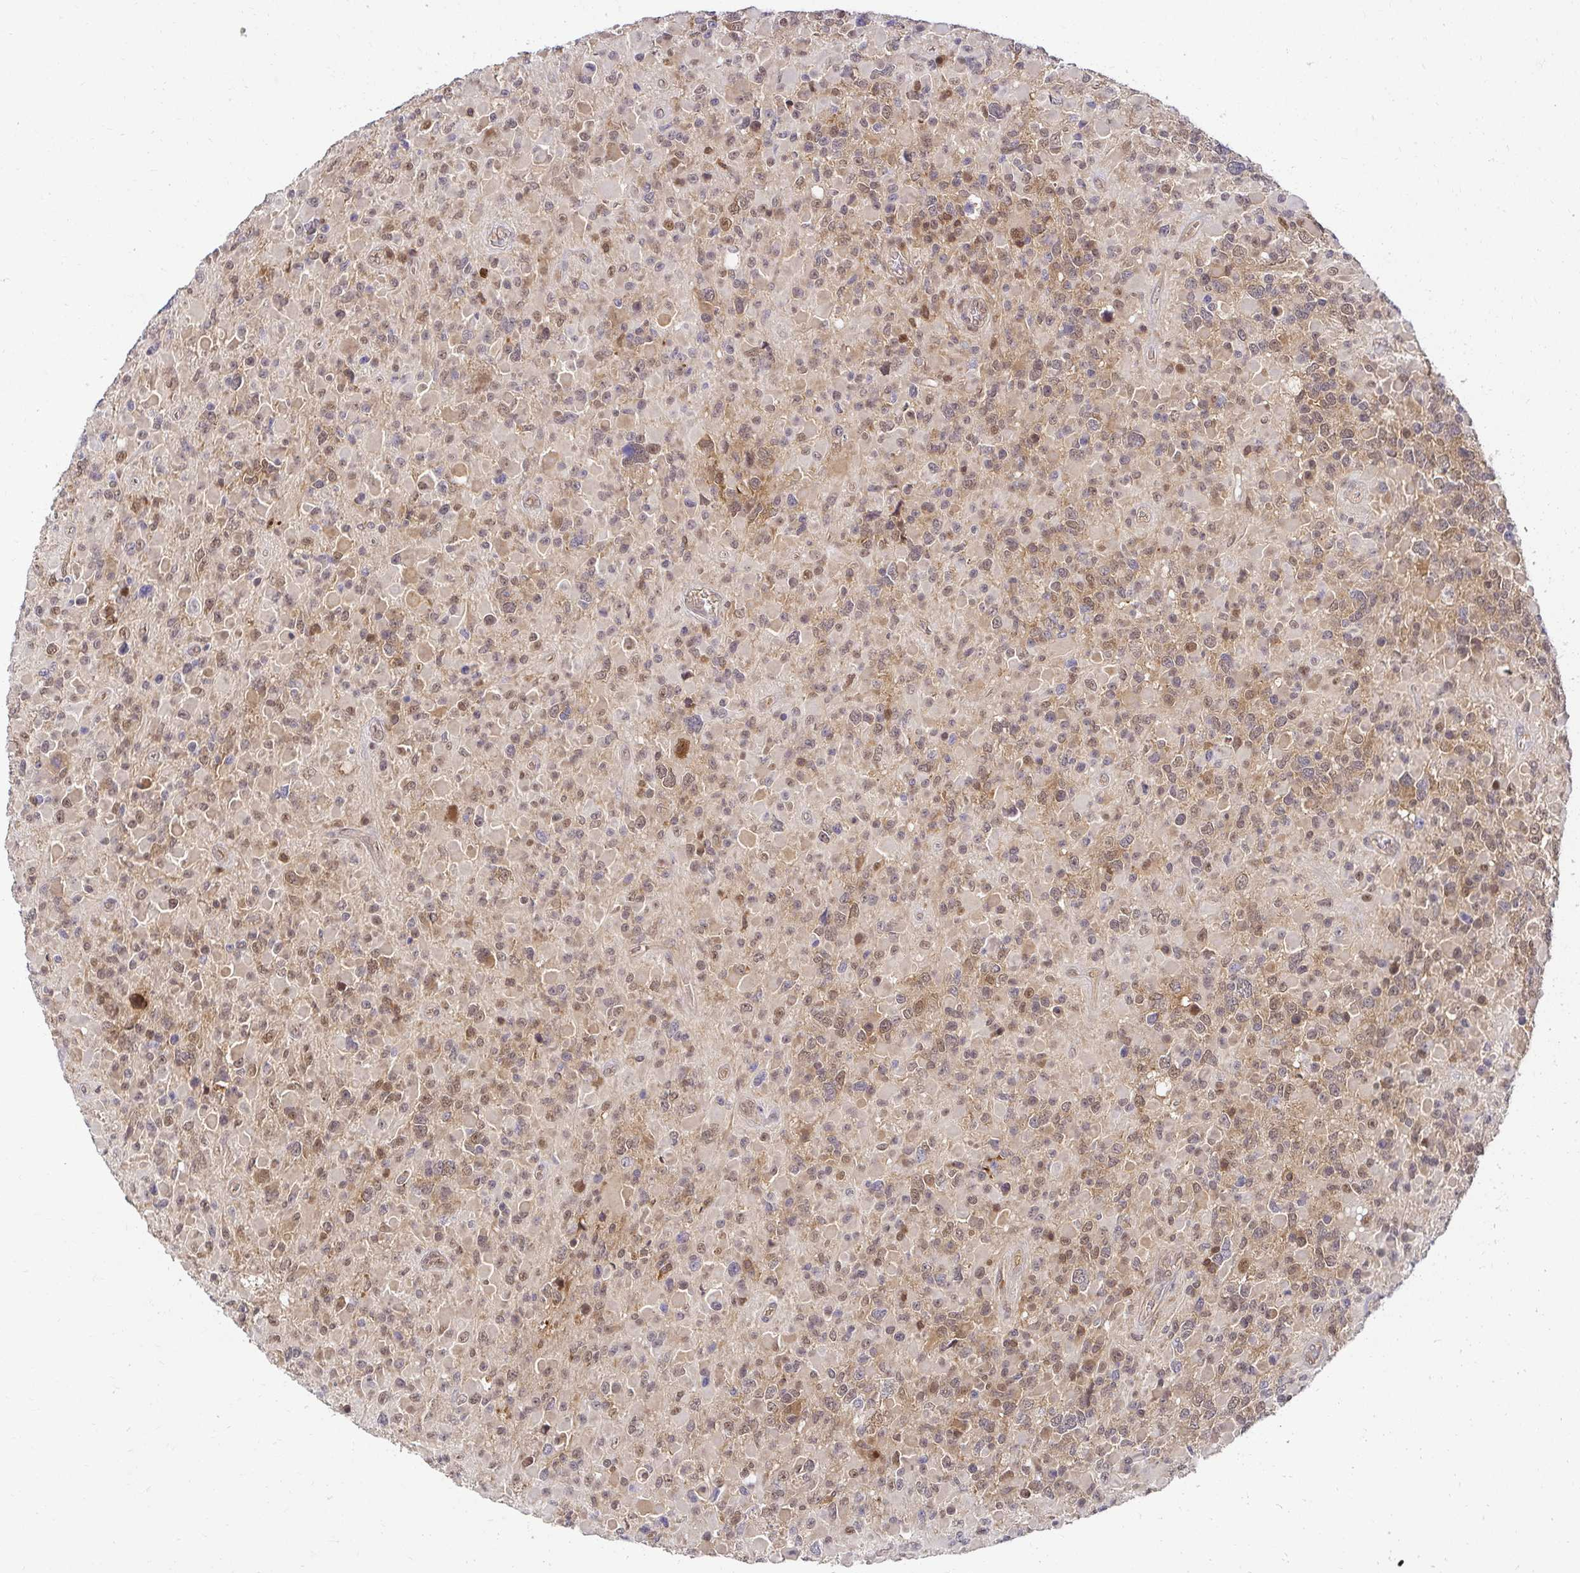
{"staining": {"intensity": "moderate", "quantity": "25%-75%", "location": "nuclear"}, "tissue": "glioma", "cell_type": "Tumor cells", "image_type": "cancer", "snomed": [{"axis": "morphology", "description": "Glioma, malignant, High grade"}, {"axis": "topography", "description": "Brain"}], "caption": "A brown stain shows moderate nuclear staining of a protein in malignant high-grade glioma tumor cells. (Brightfield microscopy of DAB IHC at high magnification).", "gene": "PSMA4", "patient": {"sex": "female", "age": 40}}